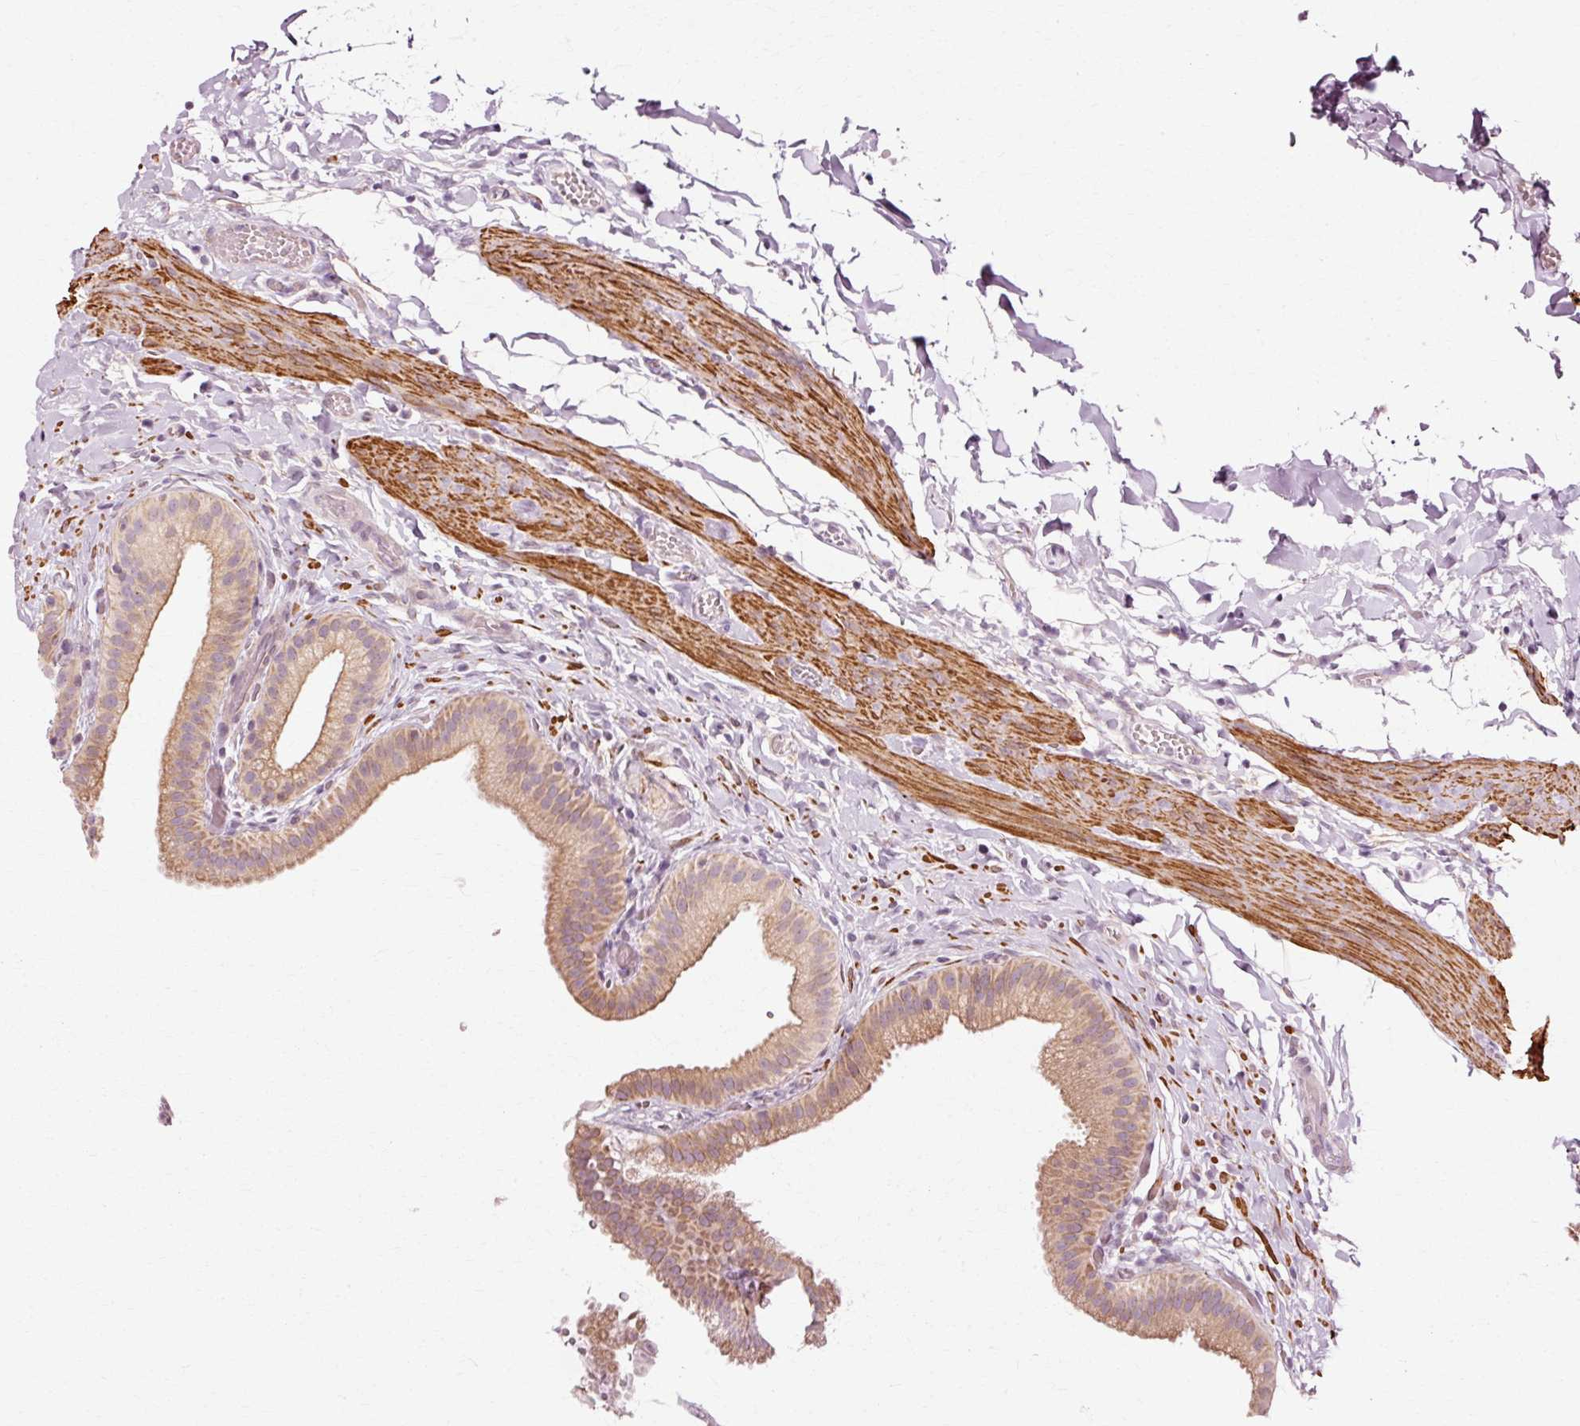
{"staining": {"intensity": "moderate", "quantity": "25%-75%", "location": "cytoplasmic/membranous"}, "tissue": "gallbladder", "cell_type": "Glandular cells", "image_type": "normal", "snomed": [{"axis": "morphology", "description": "Normal tissue, NOS"}, {"axis": "topography", "description": "Gallbladder"}], "caption": "Immunohistochemical staining of normal human gallbladder shows moderate cytoplasmic/membranous protein staining in approximately 25%-75% of glandular cells.", "gene": "RANBP2", "patient": {"sex": "female", "age": 63}}